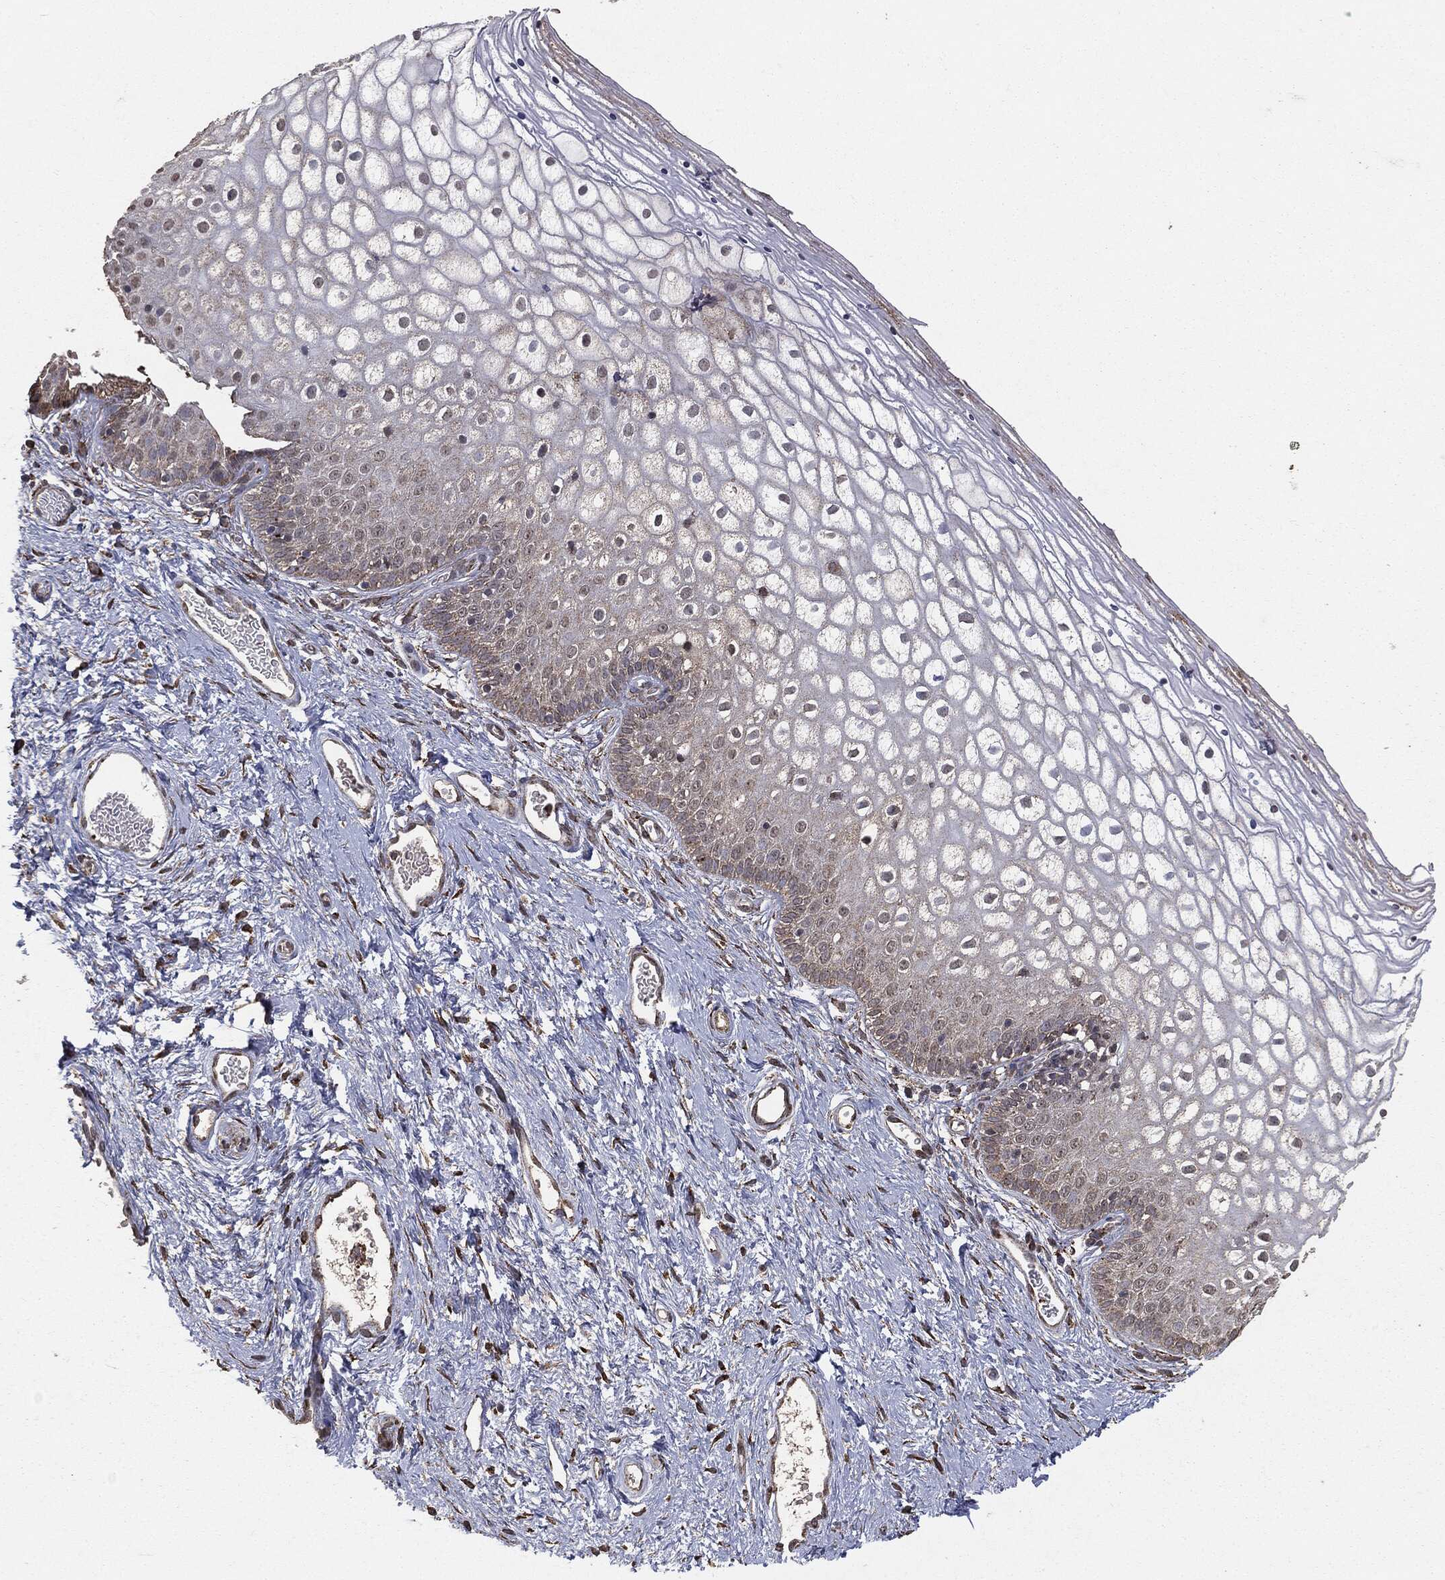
{"staining": {"intensity": "moderate", "quantity": "<25%", "location": "cytoplasmic/membranous"}, "tissue": "vagina", "cell_type": "Squamous epithelial cells", "image_type": "normal", "snomed": [{"axis": "morphology", "description": "Normal tissue, NOS"}, {"axis": "topography", "description": "Vagina"}], "caption": "IHC staining of benign vagina, which demonstrates low levels of moderate cytoplasmic/membranous staining in approximately <25% of squamous epithelial cells indicating moderate cytoplasmic/membranous protein staining. The staining was performed using DAB (brown) for protein detection and nuclei were counterstained in hematoxylin (blue).", "gene": "MTOR", "patient": {"sex": "female", "age": 32}}